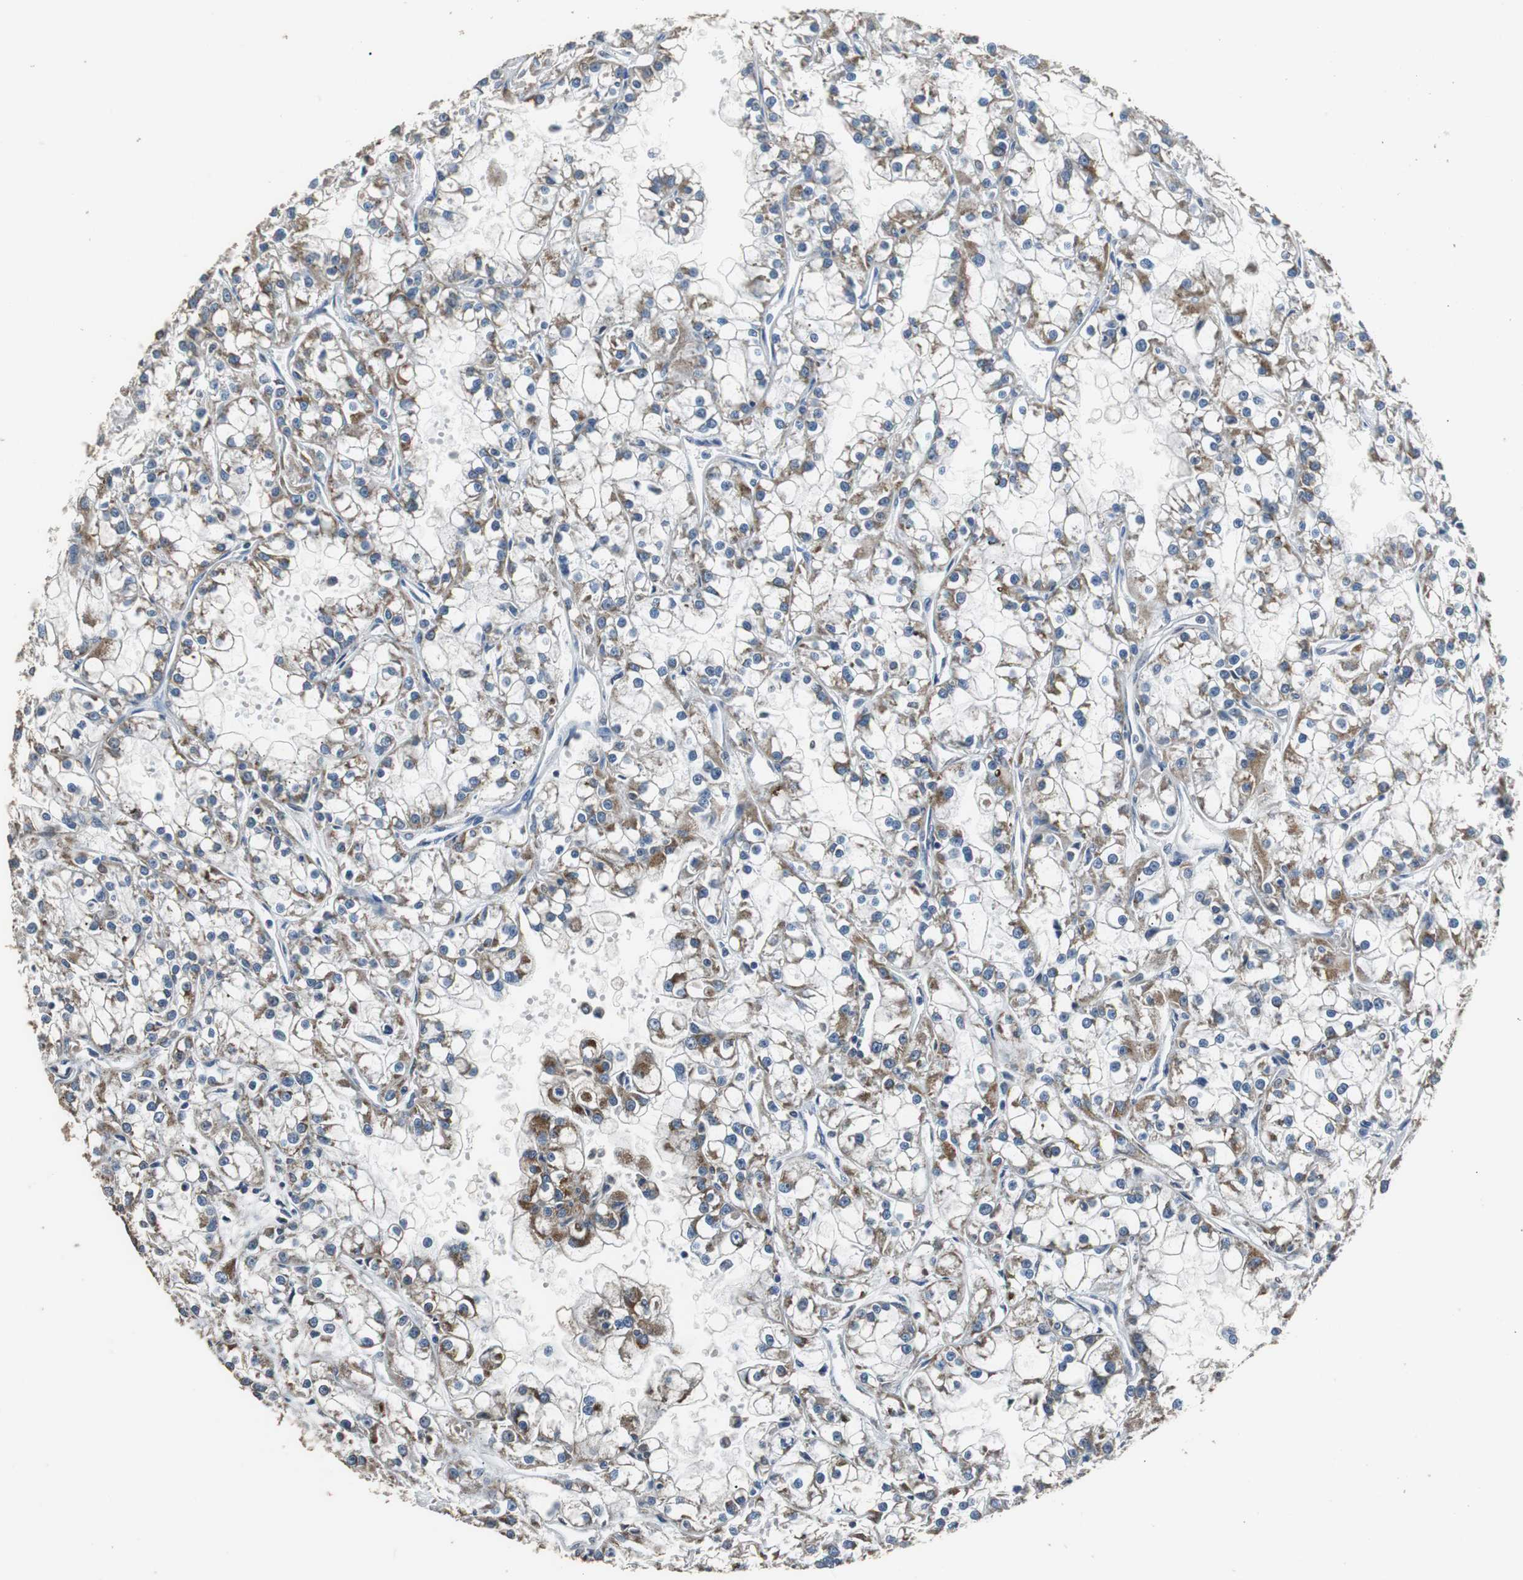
{"staining": {"intensity": "moderate", "quantity": "25%-75%", "location": "cytoplasmic/membranous"}, "tissue": "renal cancer", "cell_type": "Tumor cells", "image_type": "cancer", "snomed": [{"axis": "morphology", "description": "Adenocarcinoma, NOS"}, {"axis": "topography", "description": "Kidney"}], "caption": "Adenocarcinoma (renal) stained with a protein marker reveals moderate staining in tumor cells.", "gene": "HMGCL", "patient": {"sex": "female", "age": 52}}